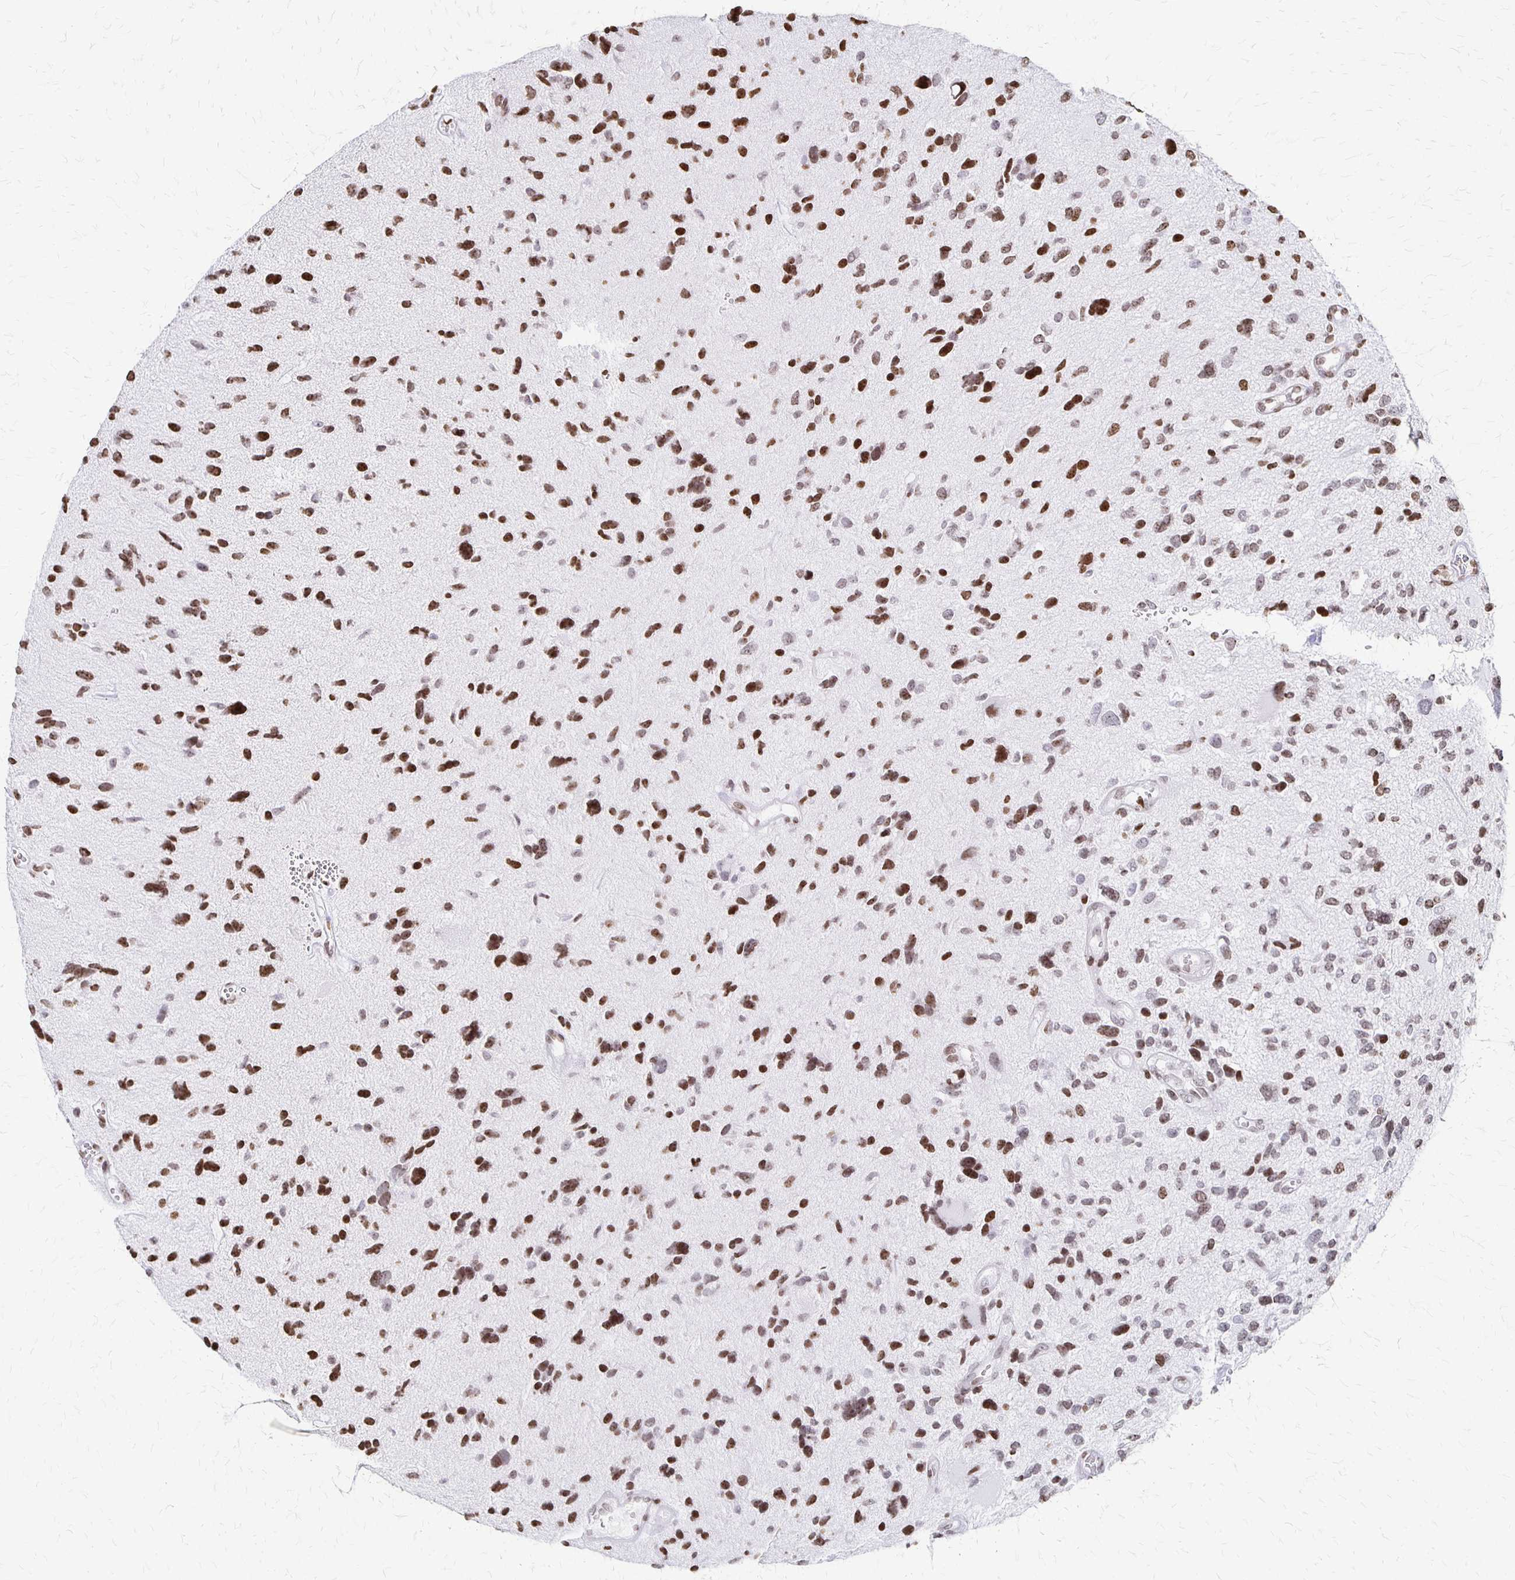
{"staining": {"intensity": "moderate", "quantity": ">75%", "location": "nuclear"}, "tissue": "glioma", "cell_type": "Tumor cells", "image_type": "cancer", "snomed": [{"axis": "morphology", "description": "Glioma, malignant, High grade"}, {"axis": "topography", "description": "Brain"}], "caption": "High-magnification brightfield microscopy of glioma stained with DAB (brown) and counterstained with hematoxylin (blue). tumor cells exhibit moderate nuclear positivity is present in about>75% of cells.", "gene": "ZNF280C", "patient": {"sex": "female", "age": 11}}